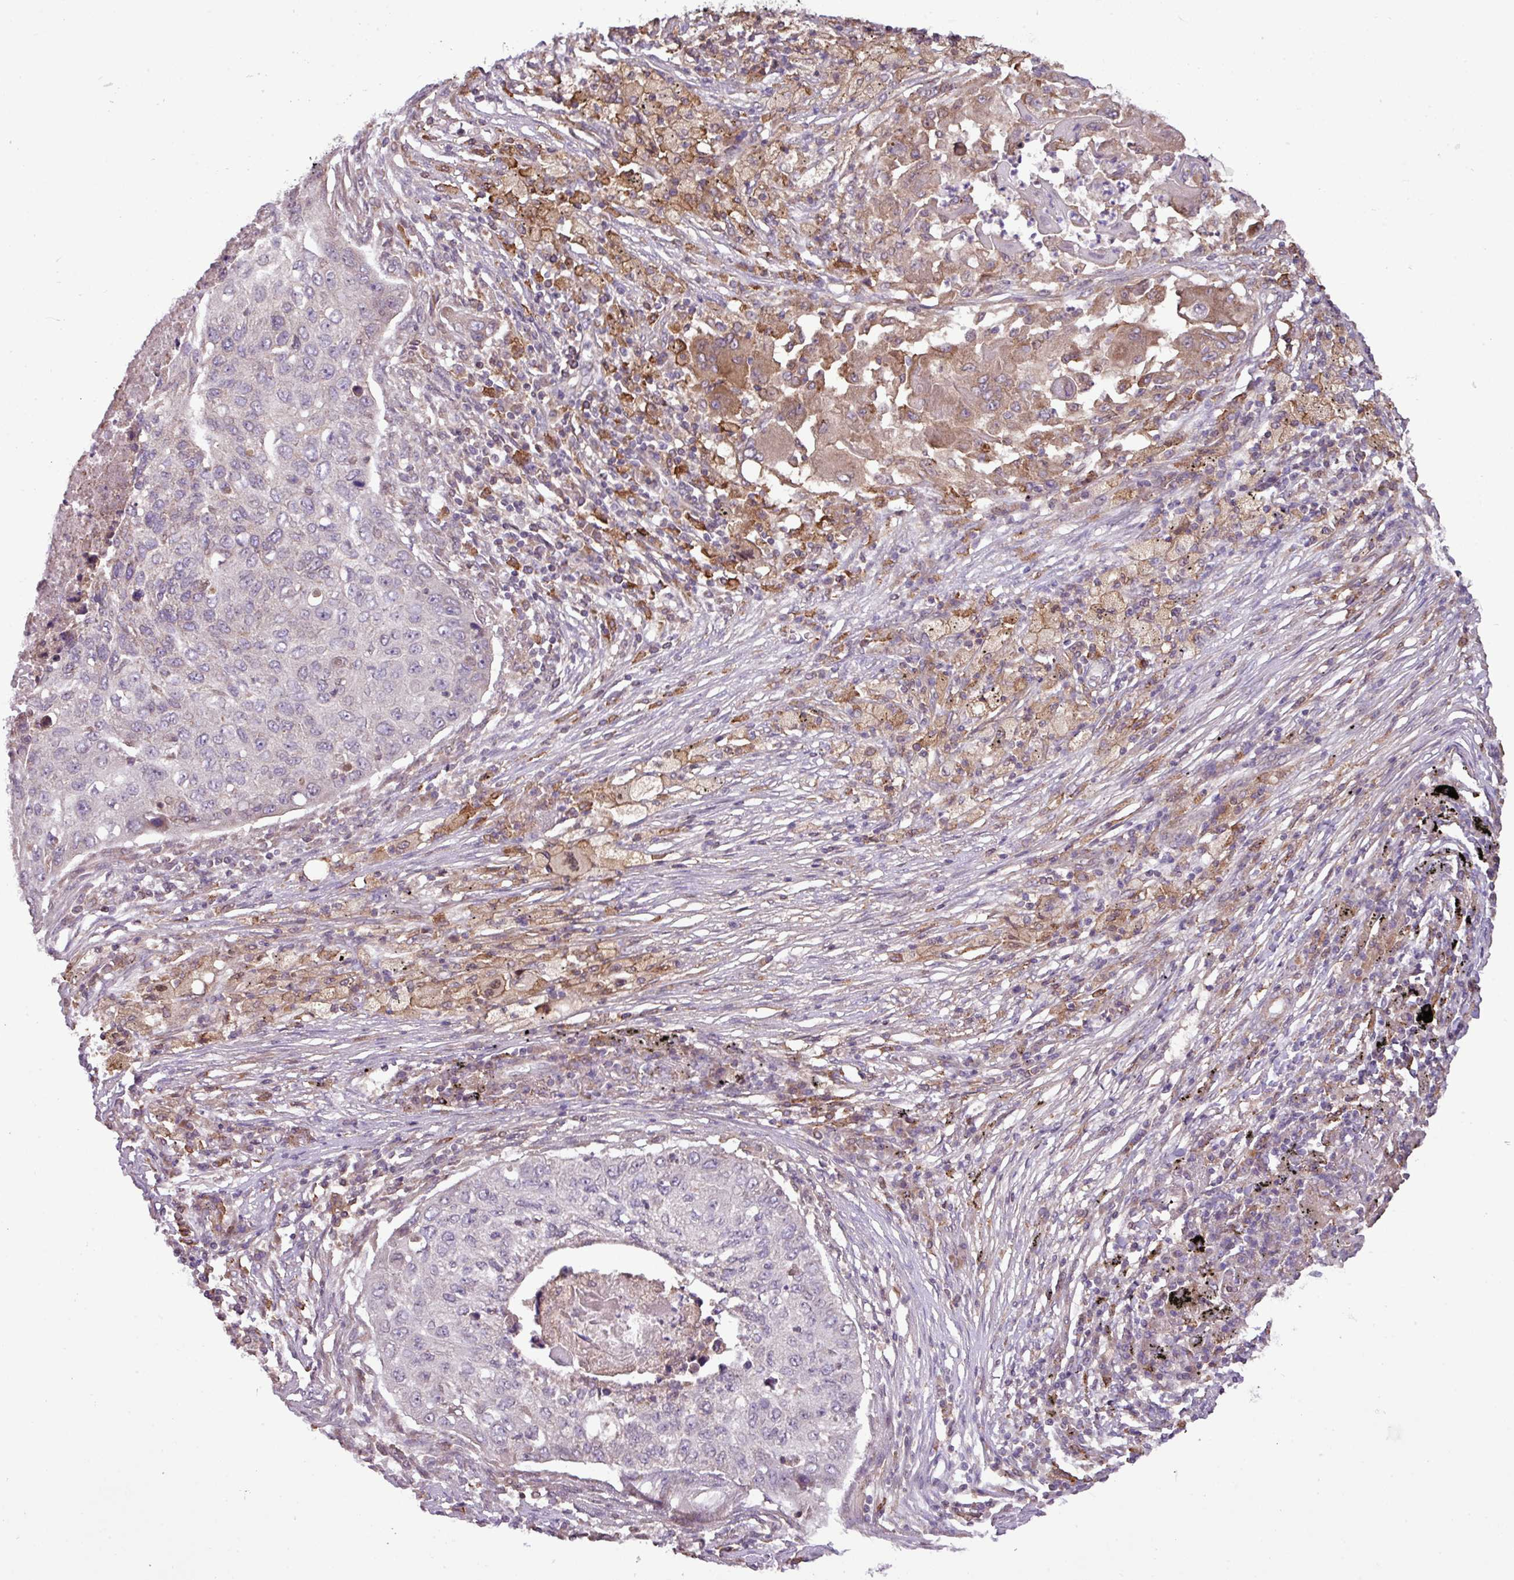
{"staining": {"intensity": "negative", "quantity": "none", "location": "none"}, "tissue": "lung cancer", "cell_type": "Tumor cells", "image_type": "cancer", "snomed": [{"axis": "morphology", "description": "Squamous cell carcinoma, NOS"}, {"axis": "topography", "description": "Lung"}], "caption": "High magnification brightfield microscopy of squamous cell carcinoma (lung) stained with DAB (brown) and counterstained with hematoxylin (blue): tumor cells show no significant expression. (DAB (3,3'-diaminobenzidine) immunohistochemistry visualized using brightfield microscopy, high magnification).", "gene": "ARHGEF25", "patient": {"sex": "female", "age": 63}}